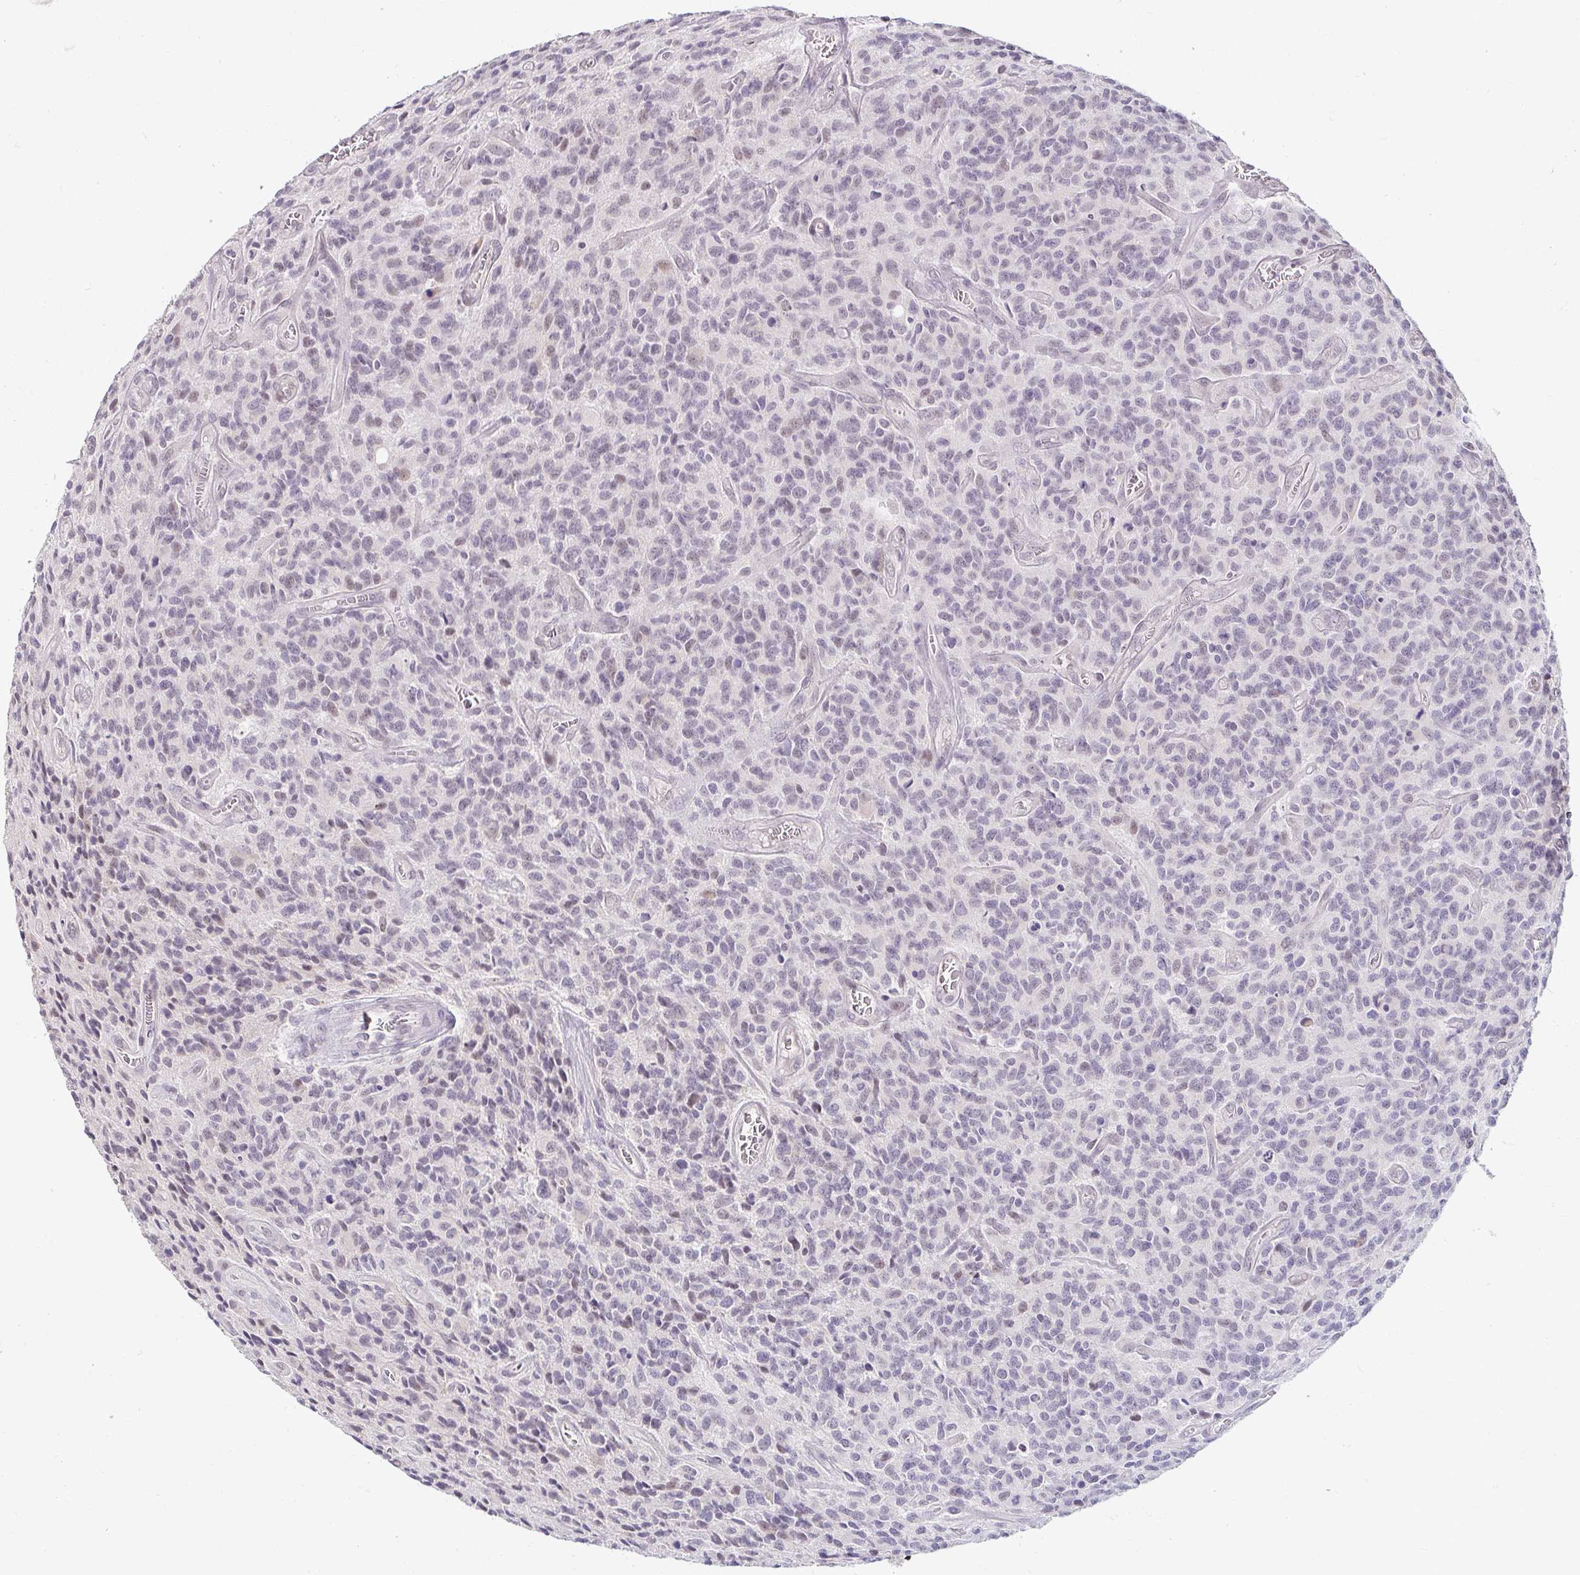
{"staining": {"intensity": "negative", "quantity": "none", "location": "none"}, "tissue": "glioma", "cell_type": "Tumor cells", "image_type": "cancer", "snomed": [{"axis": "morphology", "description": "Glioma, malignant, High grade"}, {"axis": "topography", "description": "Brain"}], "caption": "Immunohistochemistry of human malignant high-grade glioma demonstrates no positivity in tumor cells. The staining is performed using DAB brown chromogen with nuclei counter-stained in using hematoxylin.", "gene": "DDN", "patient": {"sex": "male", "age": 76}}